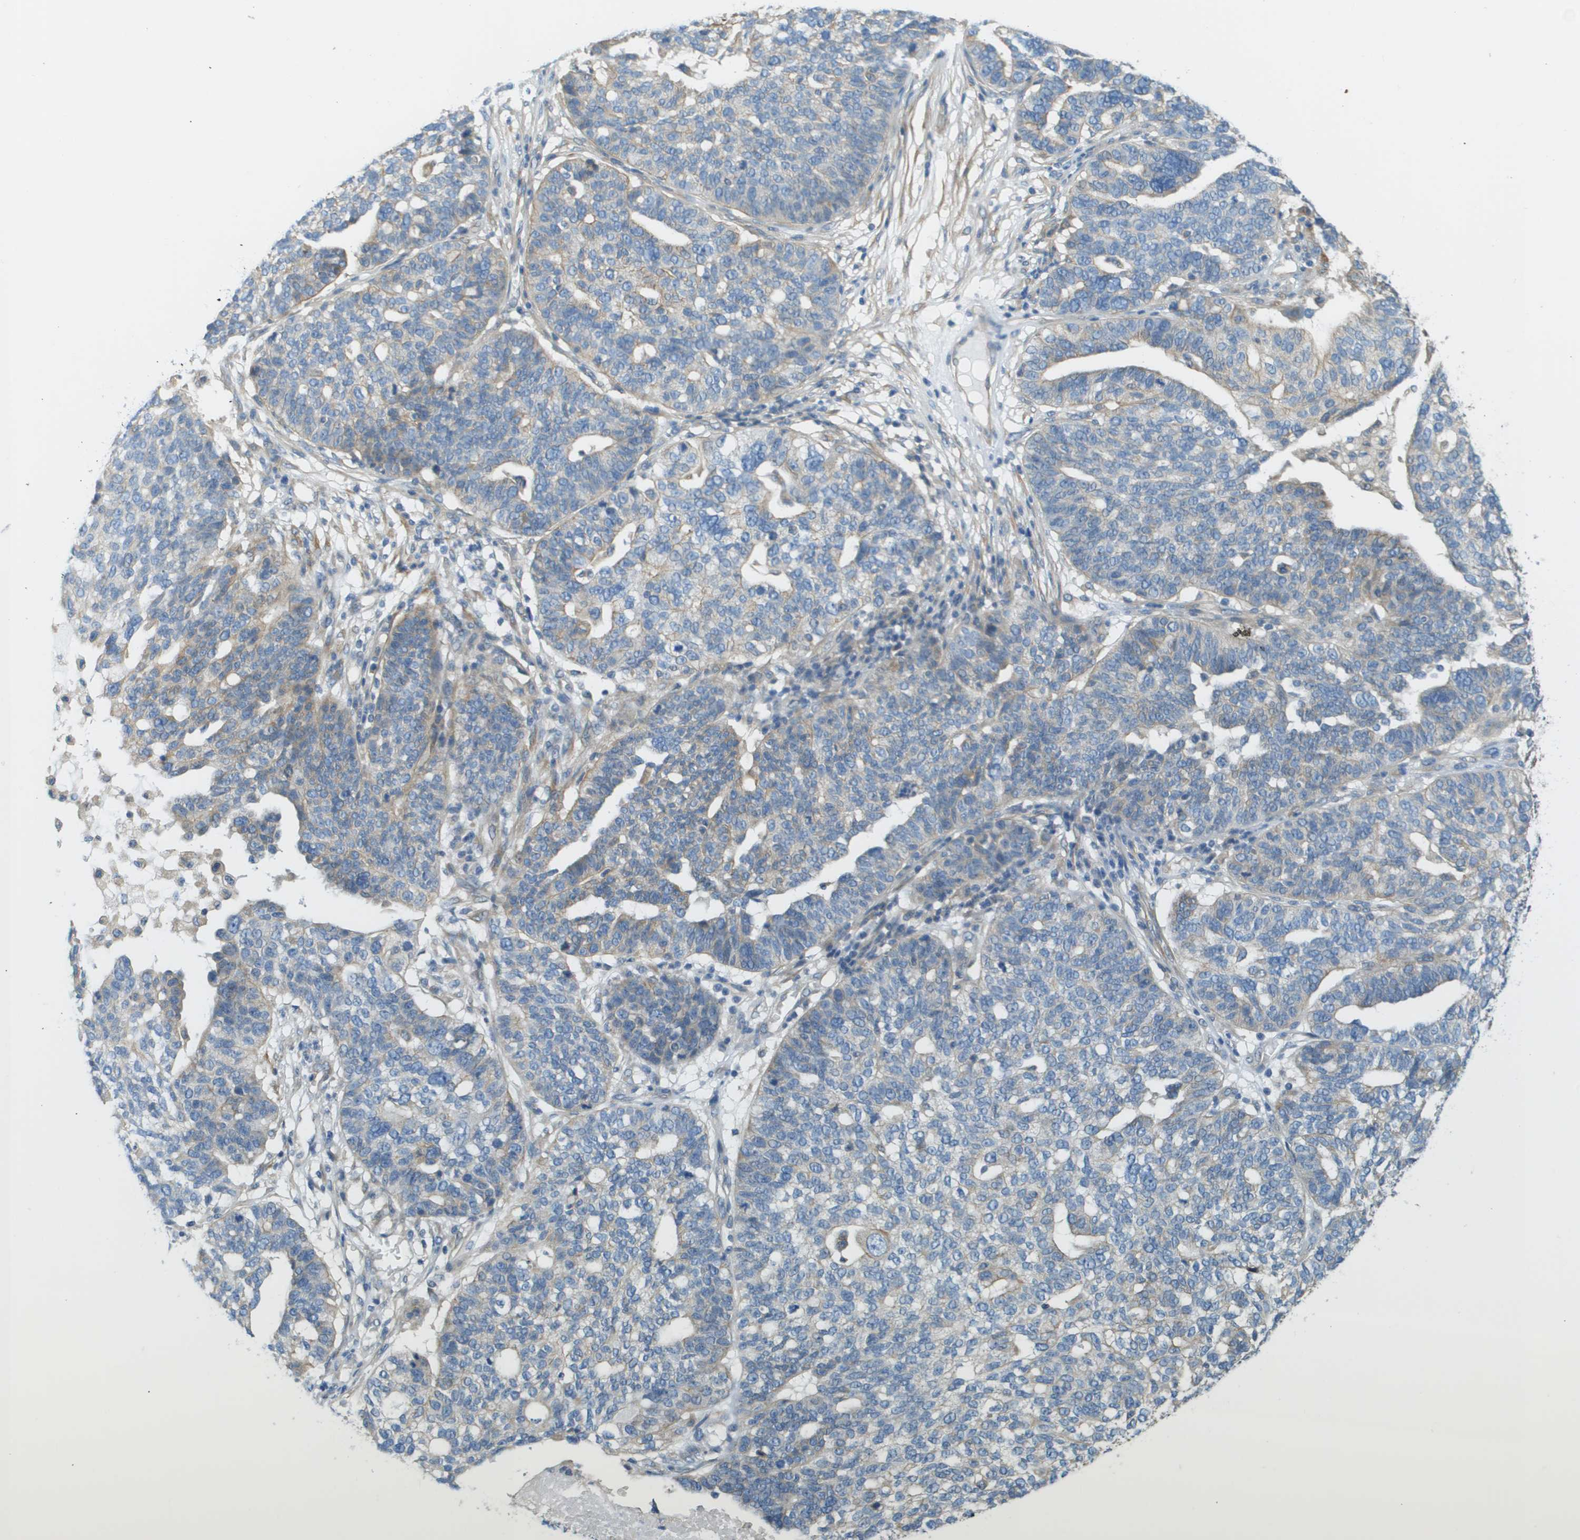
{"staining": {"intensity": "weak", "quantity": "<25%", "location": "cytoplasmic/membranous"}, "tissue": "ovarian cancer", "cell_type": "Tumor cells", "image_type": "cancer", "snomed": [{"axis": "morphology", "description": "Cystadenocarcinoma, serous, NOS"}, {"axis": "topography", "description": "Ovary"}], "caption": "IHC photomicrograph of neoplastic tissue: ovarian cancer stained with DAB (3,3'-diaminobenzidine) reveals no significant protein positivity in tumor cells. (DAB (3,3'-diaminobenzidine) IHC visualized using brightfield microscopy, high magnification).", "gene": "DNAJB11", "patient": {"sex": "female", "age": 59}}